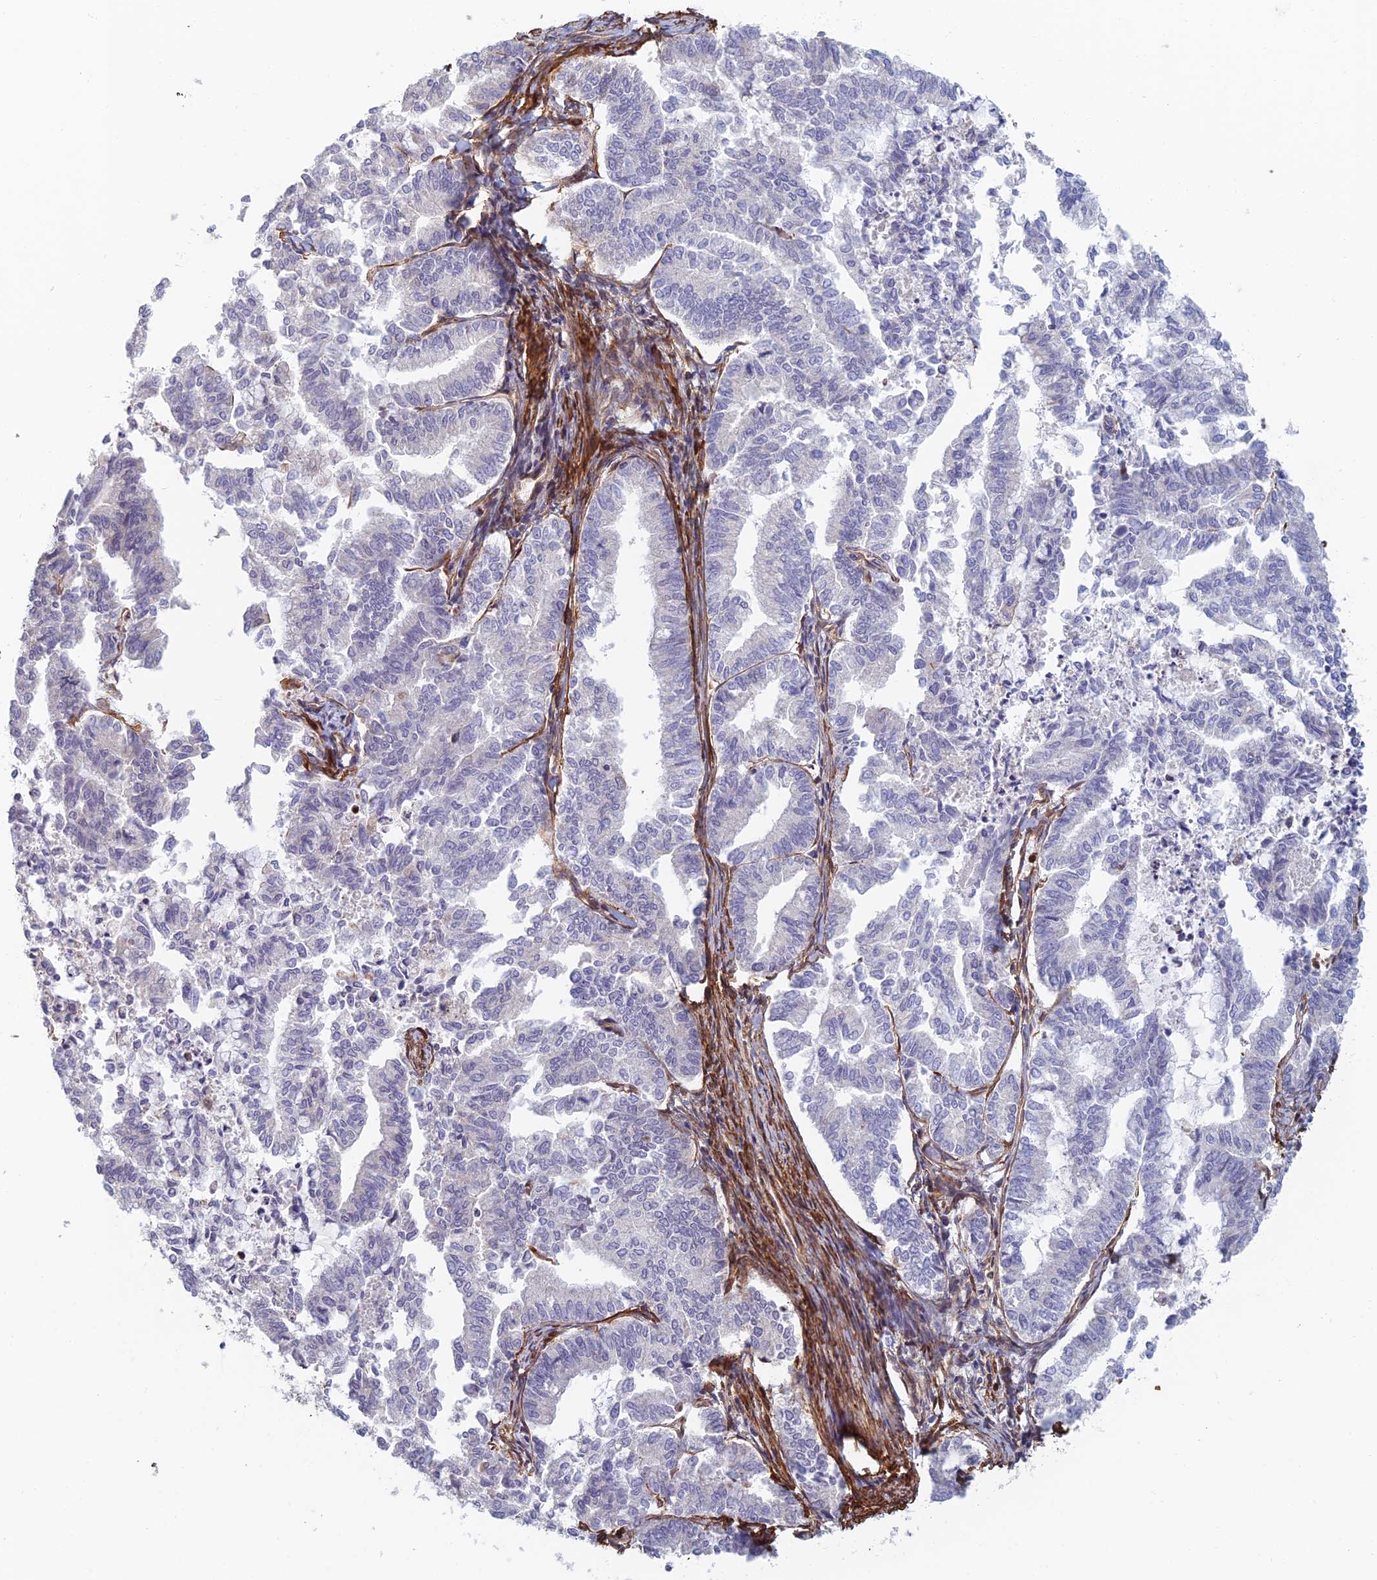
{"staining": {"intensity": "negative", "quantity": "none", "location": "none"}, "tissue": "endometrial cancer", "cell_type": "Tumor cells", "image_type": "cancer", "snomed": [{"axis": "morphology", "description": "Adenocarcinoma, NOS"}, {"axis": "topography", "description": "Endometrium"}], "caption": "Tumor cells show no significant protein staining in endometrial adenocarcinoma.", "gene": "PAK4", "patient": {"sex": "female", "age": 79}}